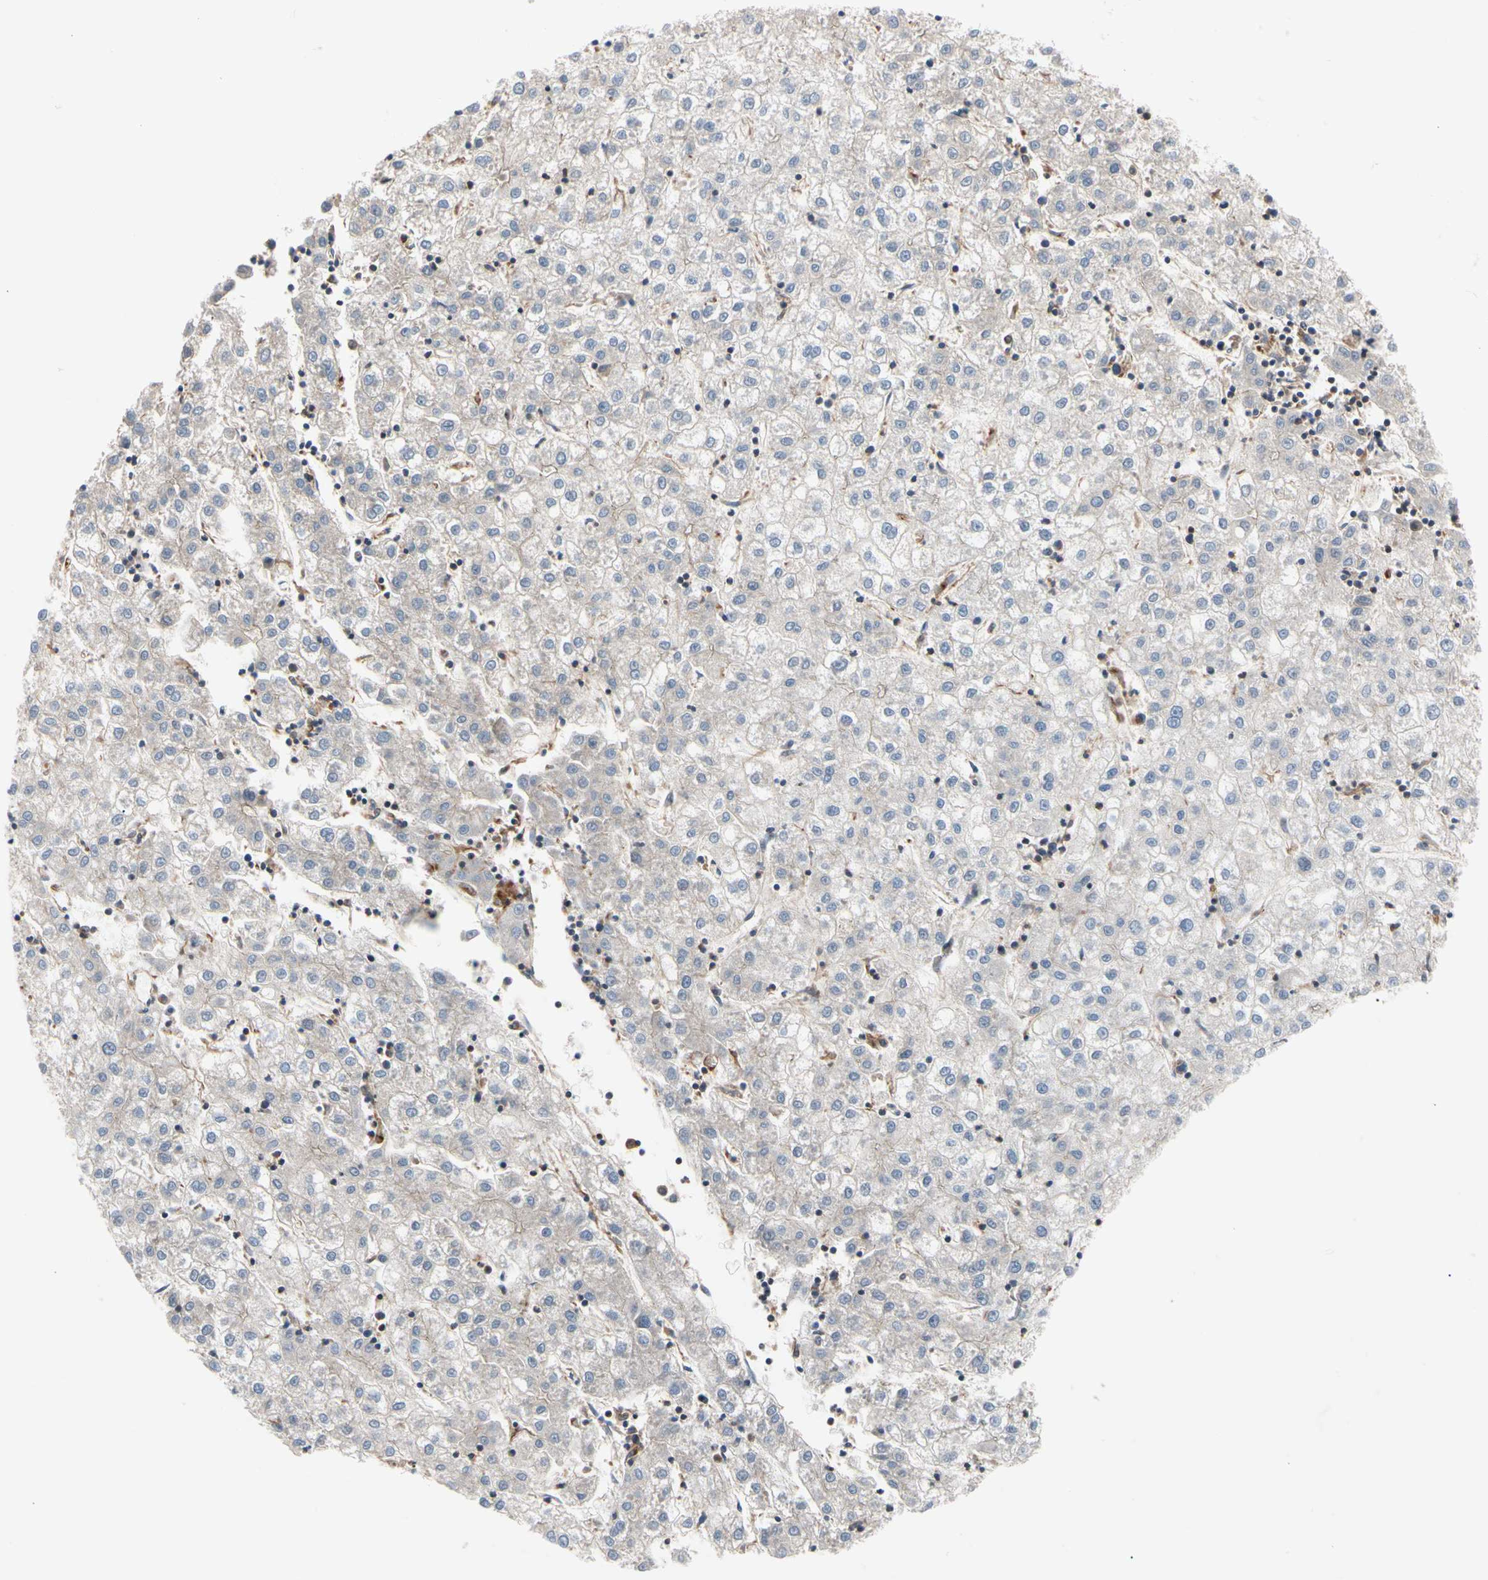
{"staining": {"intensity": "weak", "quantity": "<25%", "location": "cytoplasmic/membranous"}, "tissue": "liver cancer", "cell_type": "Tumor cells", "image_type": "cancer", "snomed": [{"axis": "morphology", "description": "Carcinoma, Hepatocellular, NOS"}, {"axis": "topography", "description": "Liver"}], "caption": "An IHC photomicrograph of hepatocellular carcinoma (liver) is shown. There is no staining in tumor cells of hepatocellular carcinoma (liver).", "gene": "ROCK1", "patient": {"sex": "male", "age": 72}}